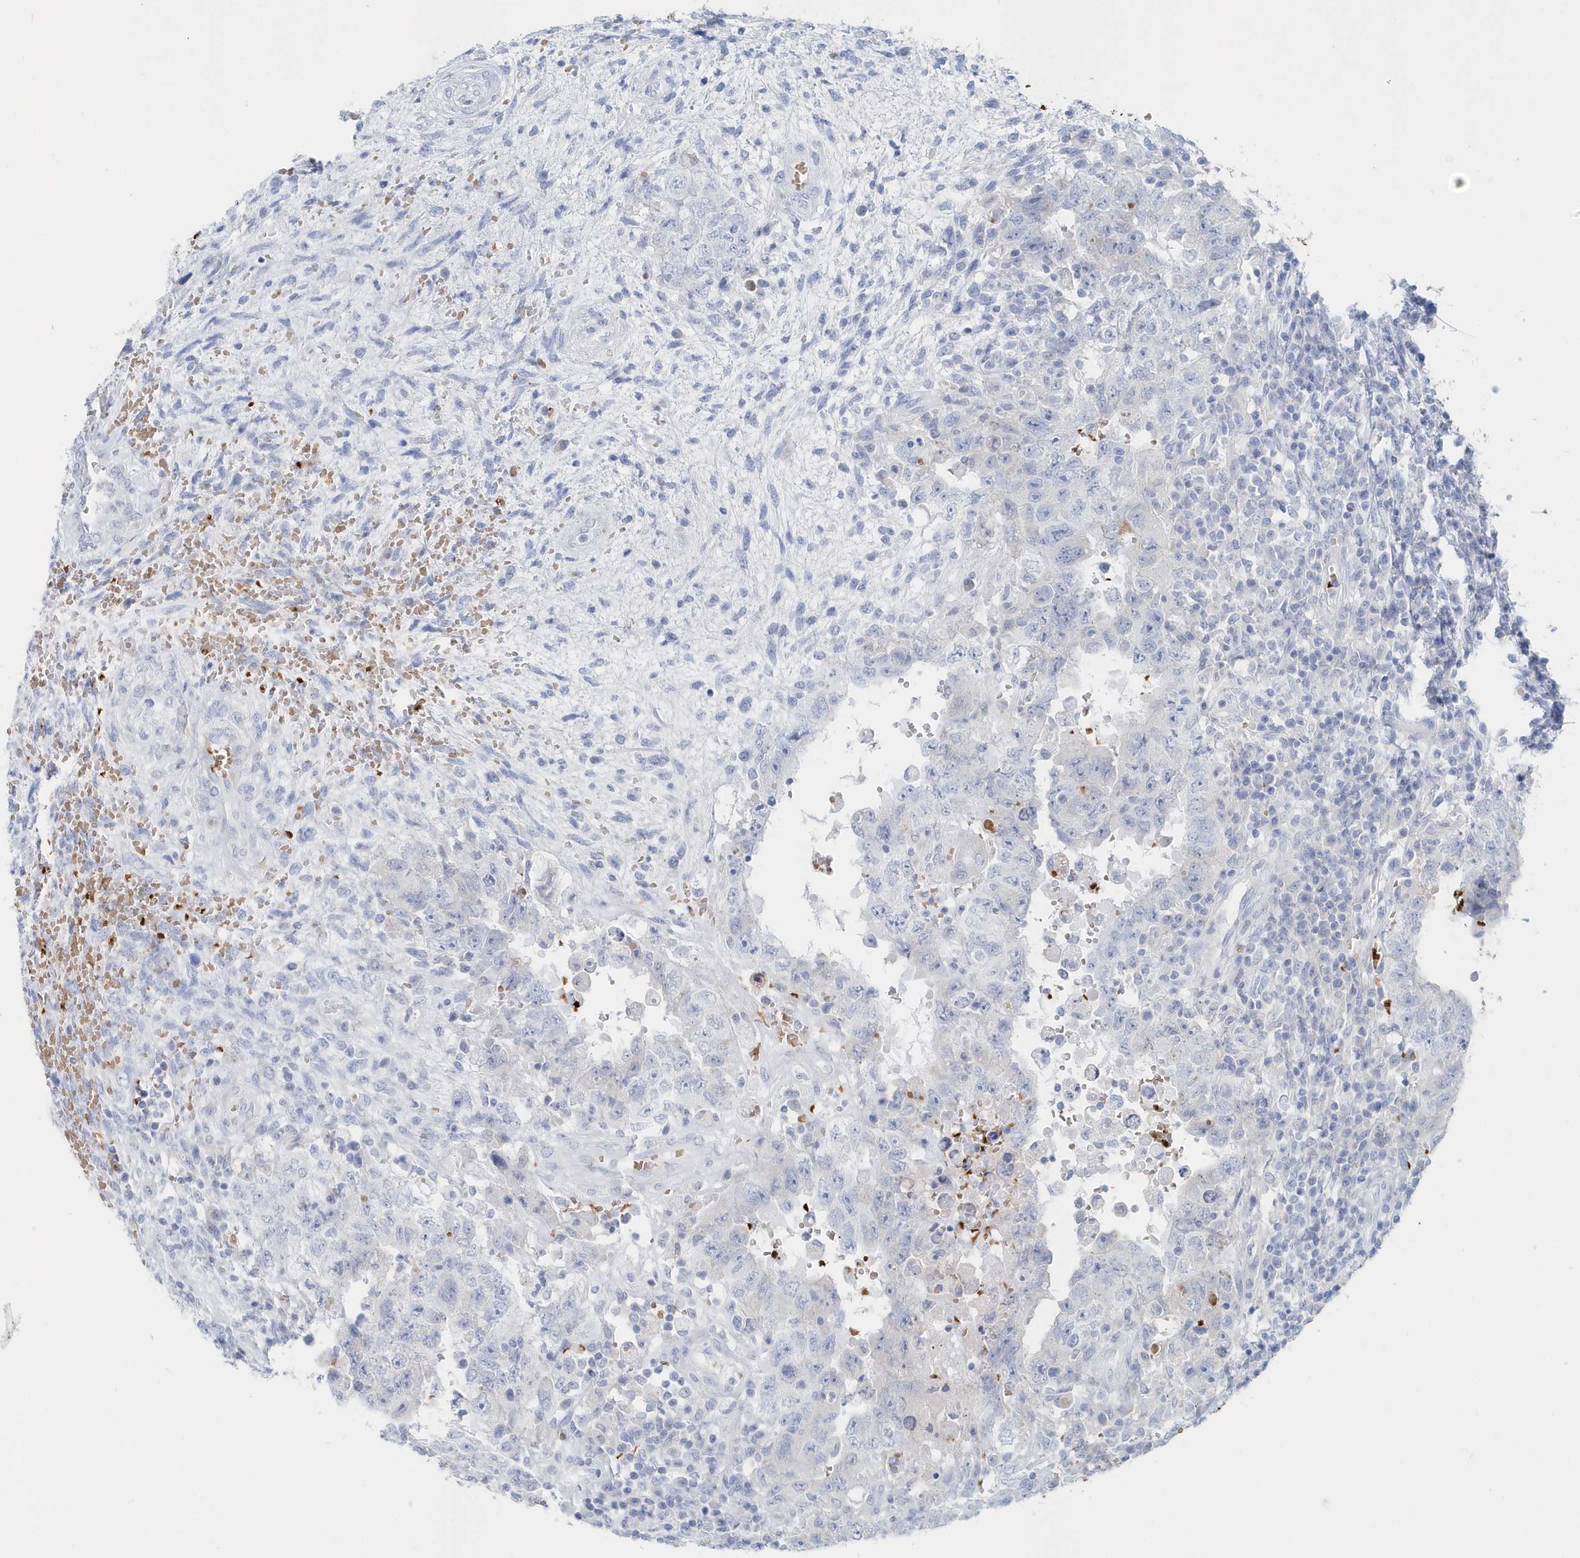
{"staining": {"intensity": "negative", "quantity": "none", "location": "none"}, "tissue": "testis cancer", "cell_type": "Tumor cells", "image_type": "cancer", "snomed": [{"axis": "morphology", "description": "Carcinoma, Embryonal, NOS"}, {"axis": "topography", "description": "Testis"}], "caption": "A photomicrograph of testis cancer (embryonal carcinoma) stained for a protein displays no brown staining in tumor cells.", "gene": "HBA2", "patient": {"sex": "male", "age": 26}}